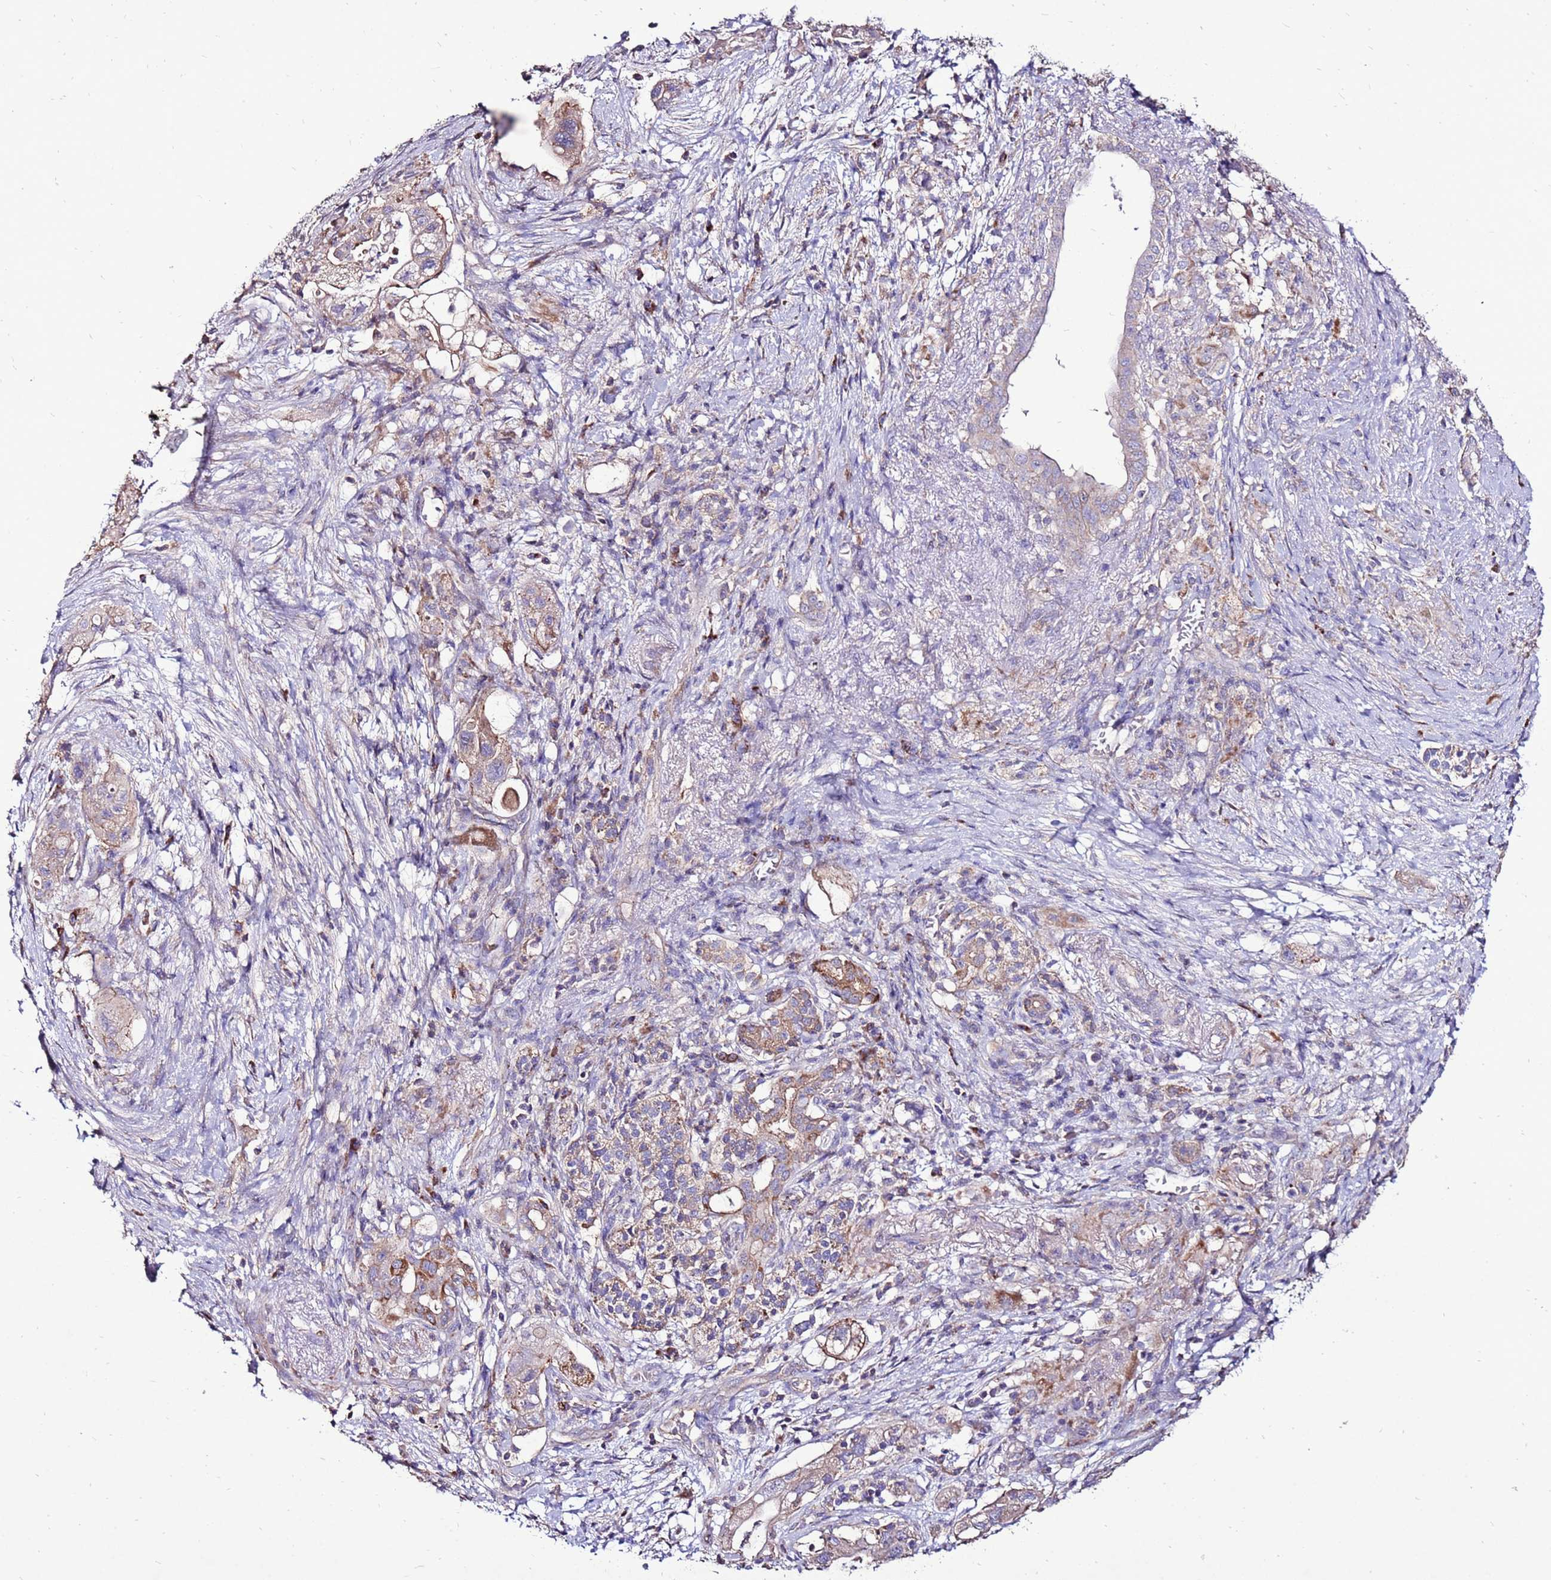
{"staining": {"intensity": "moderate", "quantity": "25%-75%", "location": "cytoplasmic/membranous"}, "tissue": "pancreatic cancer", "cell_type": "Tumor cells", "image_type": "cancer", "snomed": [{"axis": "morphology", "description": "Adenocarcinoma, NOS"}, {"axis": "topography", "description": "Pancreas"}], "caption": "This is an image of immunohistochemistry staining of adenocarcinoma (pancreatic), which shows moderate staining in the cytoplasmic/membranous of tumor cells.", "gene": "TMEM106C", "patient": {"sex": "female", "age": 72}}